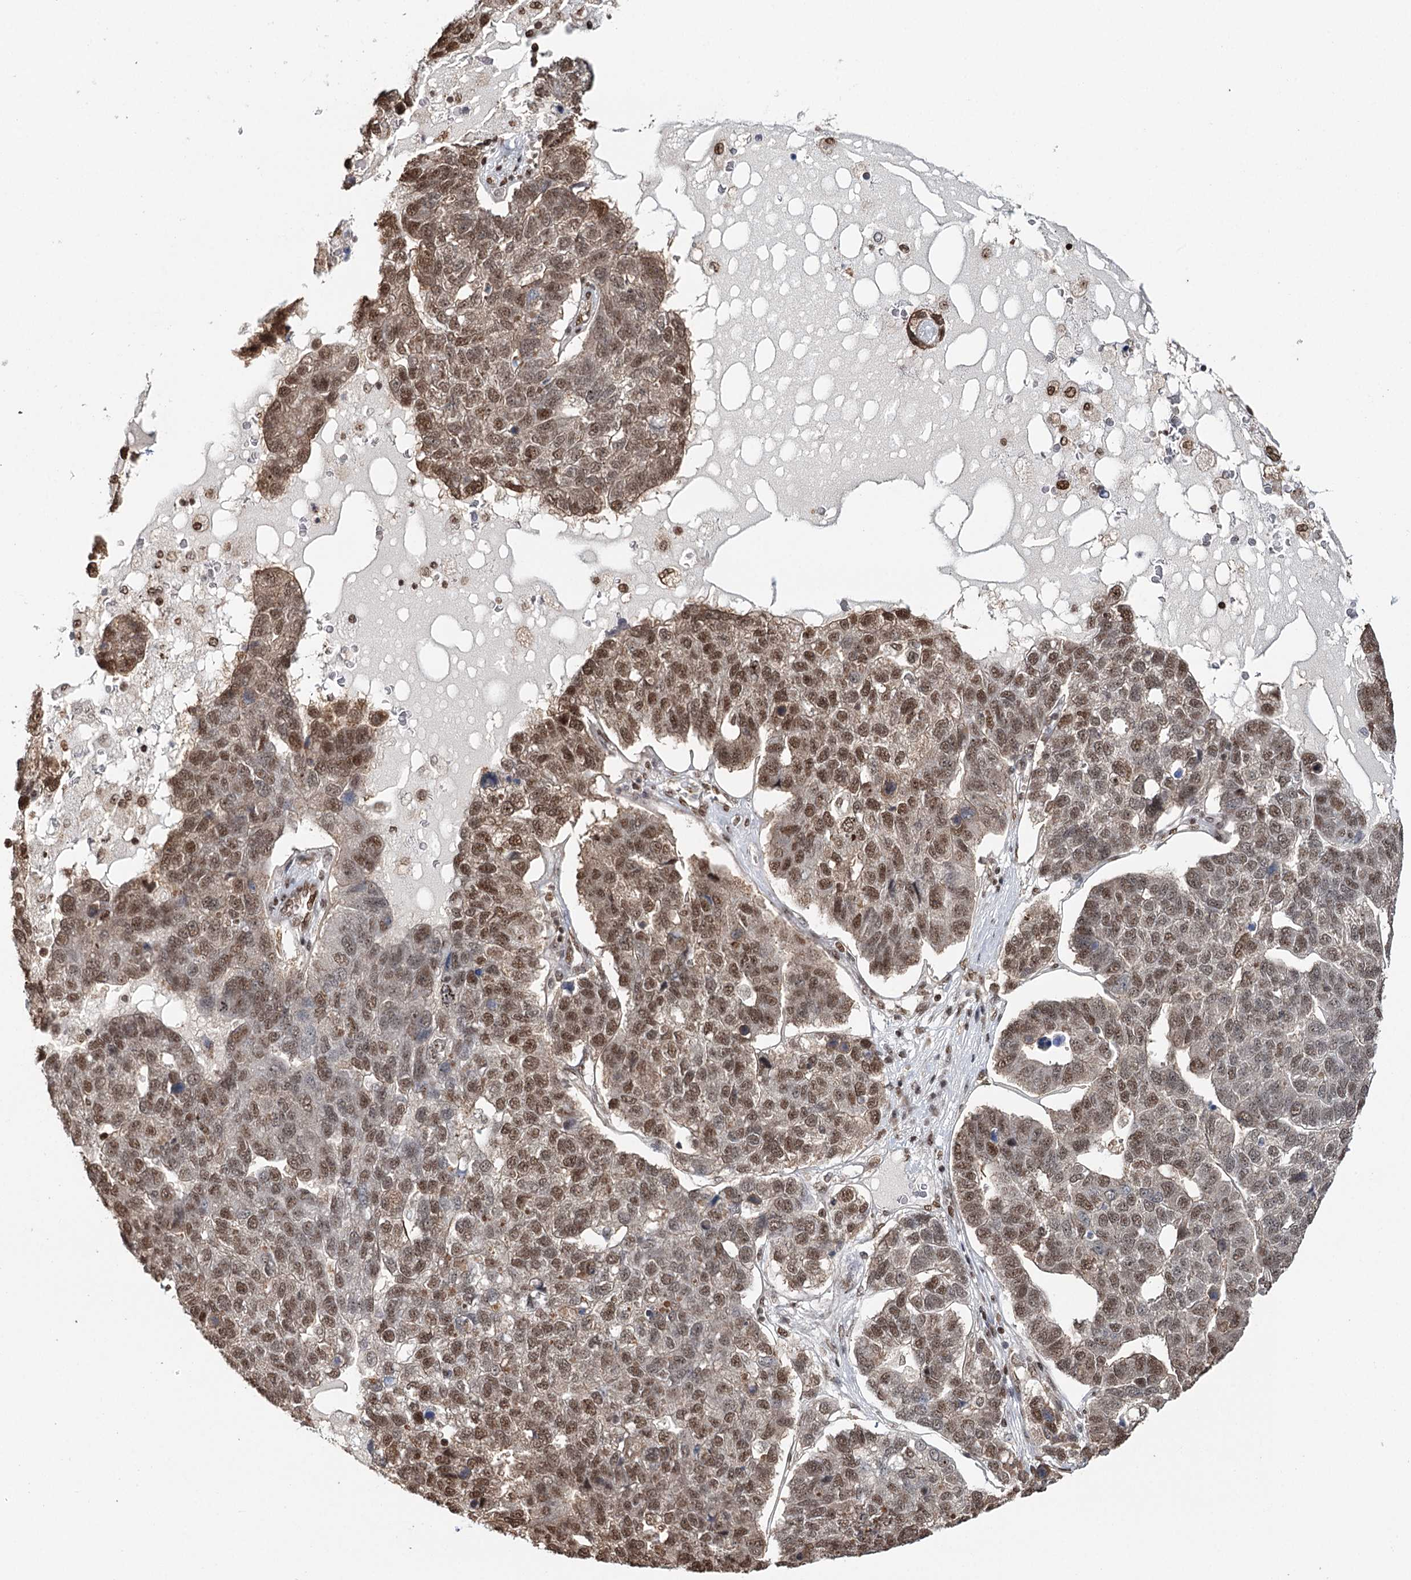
{"staining": {"intensity": "moderate", "quantity": "25%-75%", "location": "nuclear"}, "tissue": "pancreatic cancer", "cell_type": "Tumor cells", "image_type": "cancer", "snomed": [{"axis": "morphology", "description": "Adenocarcinoma, NOS"}, {"axis": "topography", "description": "Pancreas"}], "caption": "Pancreatic adenocarcinoma stained with a protein marker shows moderate staining in tumor cells.", "gene": "RPS27A", "patient": {"sex": "female", "age": 61}}